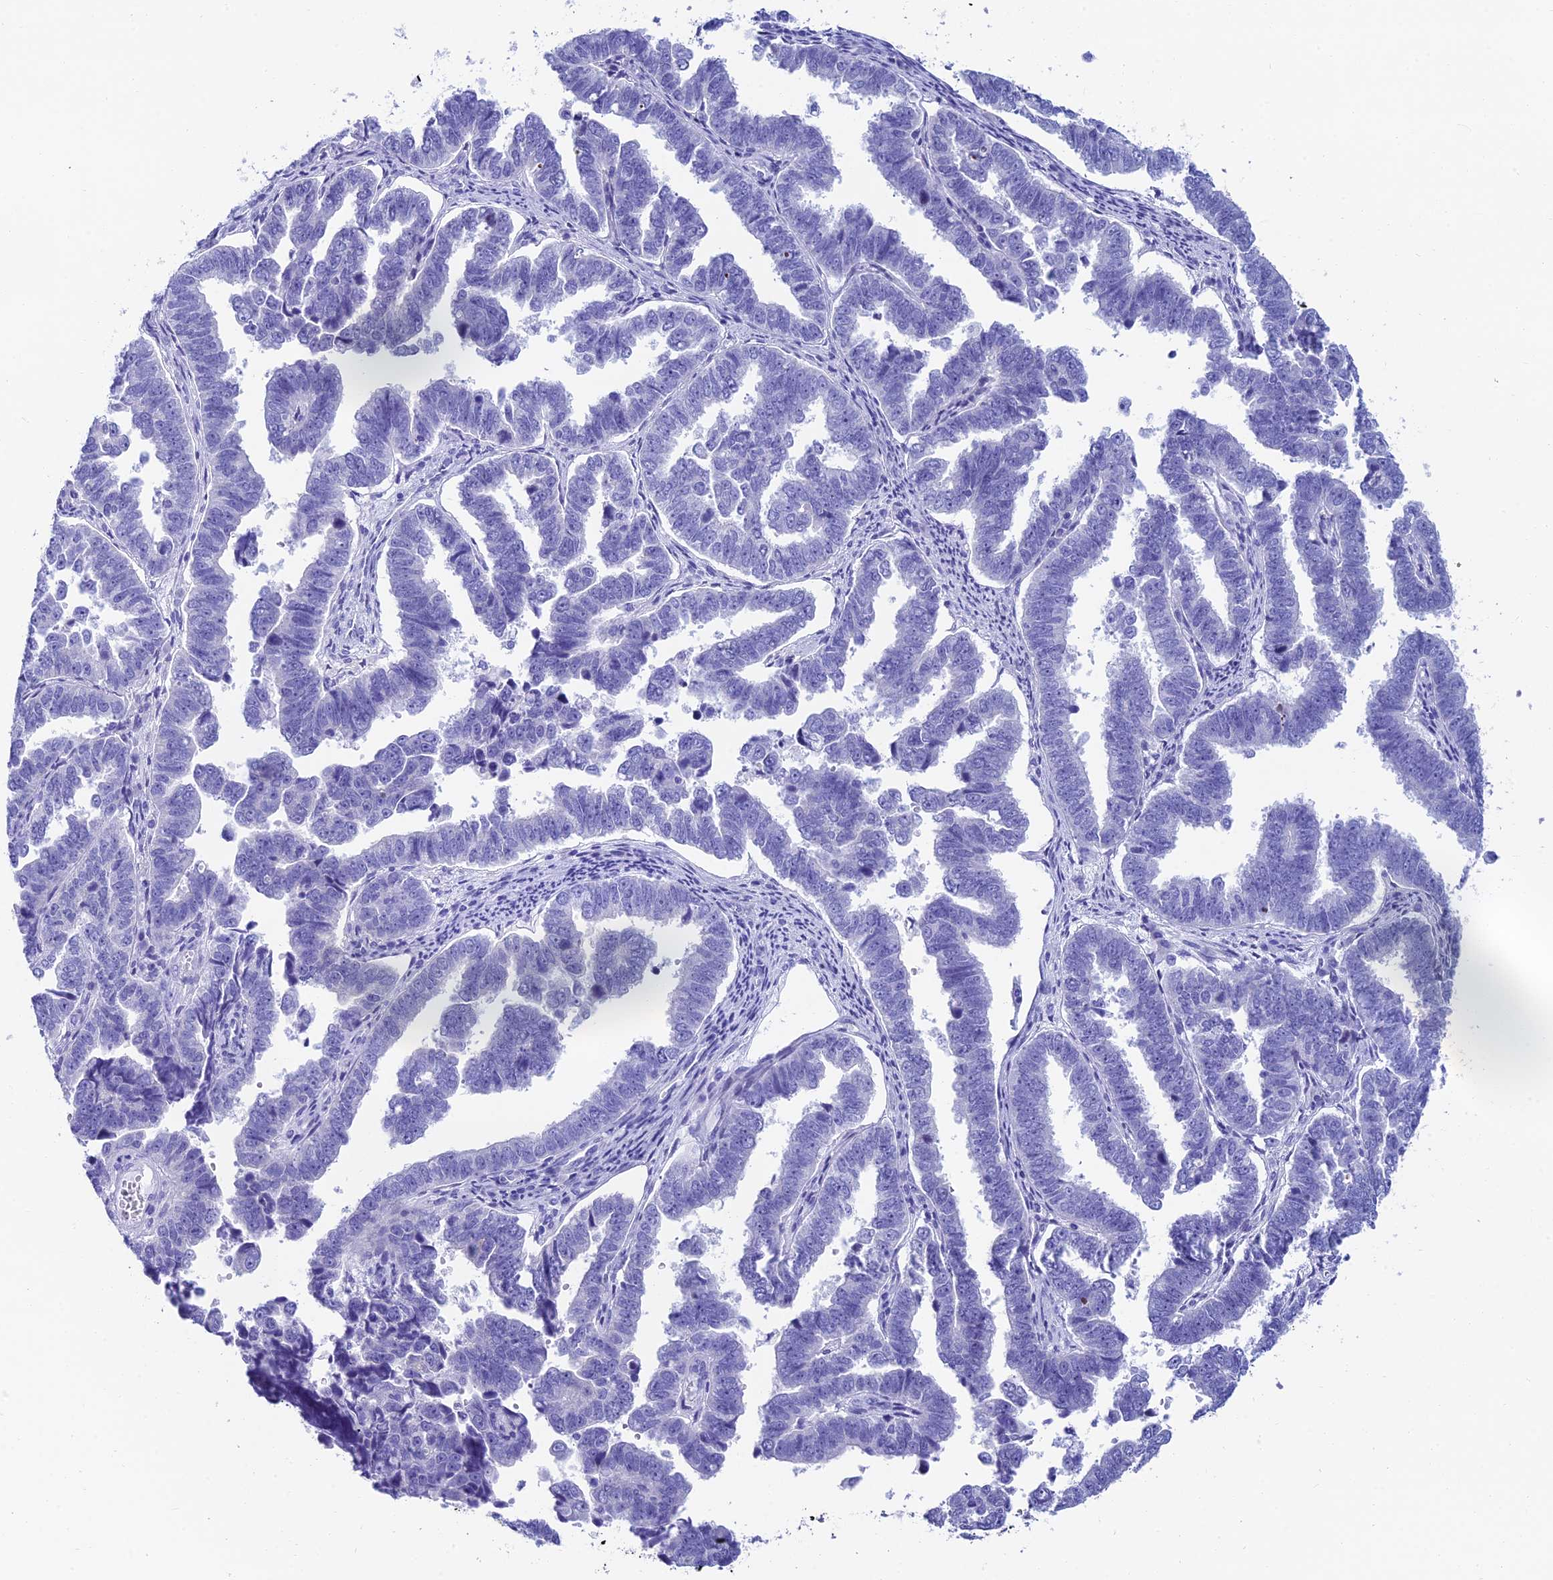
{"staining": {"intensity": "negative", "quantity": "none", "location": "none"}, "tissue": "endometrial cancer", "cell_type": "Tumor cells", "image_type": "cancer", "snomed": [{"axis": "morphology", "description": "Adenocarcinoma, NOS"}, {"axis": "topography", "description": "Endometrium"}], "caption": "High magnification brightfield microscopy of endometrial cancer (adenocarcinoma) stained with DAB (brown) and counterstained with hematoxylin (blue): tumor cells show no significant expression.", "gene": "REEP4", "patient": {"sex": "female", "age": 75}}